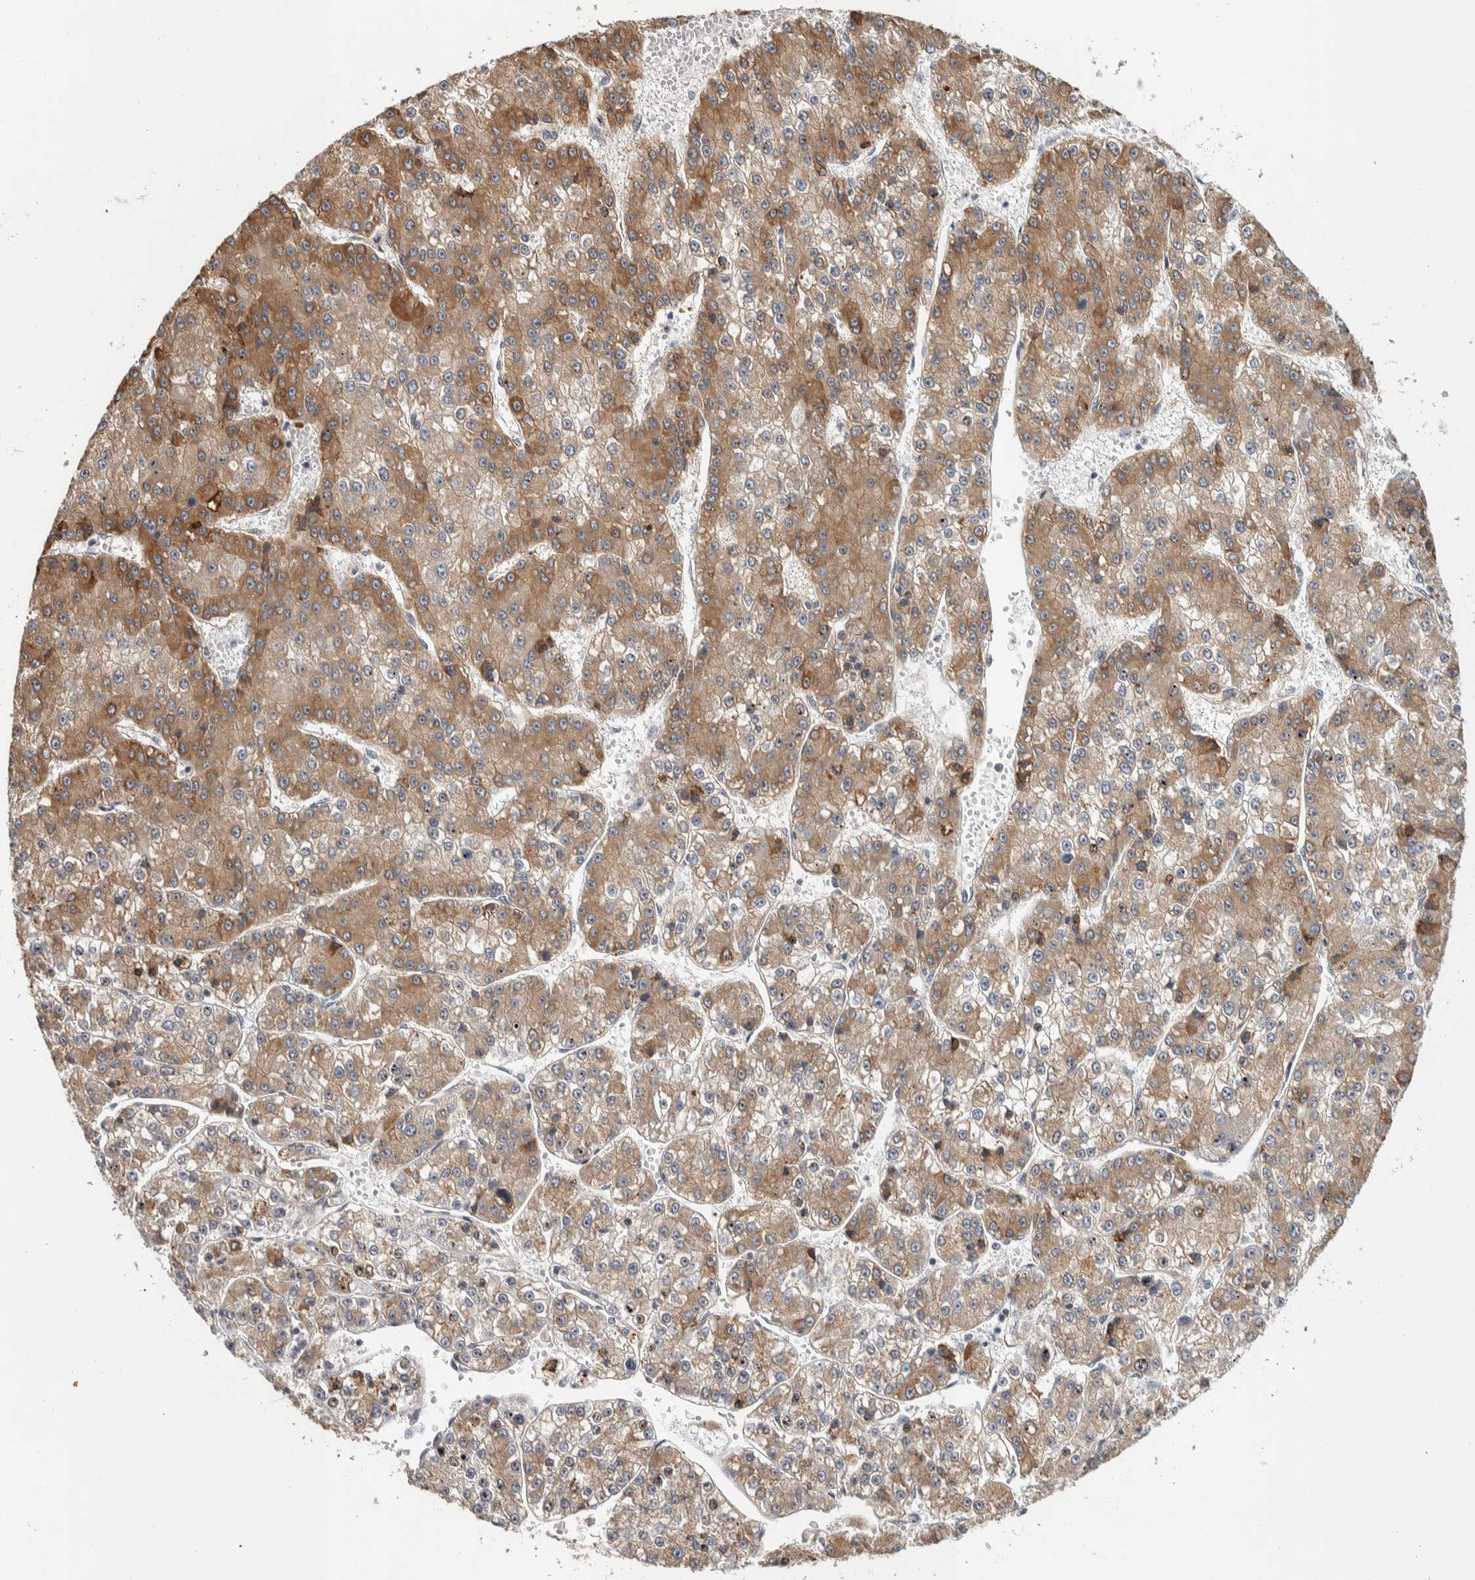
{"staining": {"intensity": "moderate", "quantity": ">75%", "location": "cytoplasmic/membranous"}, "tissue": "liver cancer", "cell_type": "Tumor cells", "image_type": "cancer", "snomed": [{"axis": "morphology", "description": "Carcinoma, Hepatocellular, NOS"}, {"axis": "topography", "description": "Liver"}], "caption": "Immunohistochemistry (IHC) staining of liver cancer, which displays medium levels of moderate cytoplasmic/membranous positivity in about >75% of tumor cells indicating moderate cytoplasmic/membranous protein positivity. The staining was performed using DAB (brown) for protein detection and nuclei were counterstained in hematoxylin (blue).", "gene": "TBC1D31", "patient": {"sex": "female", "age": 73}}